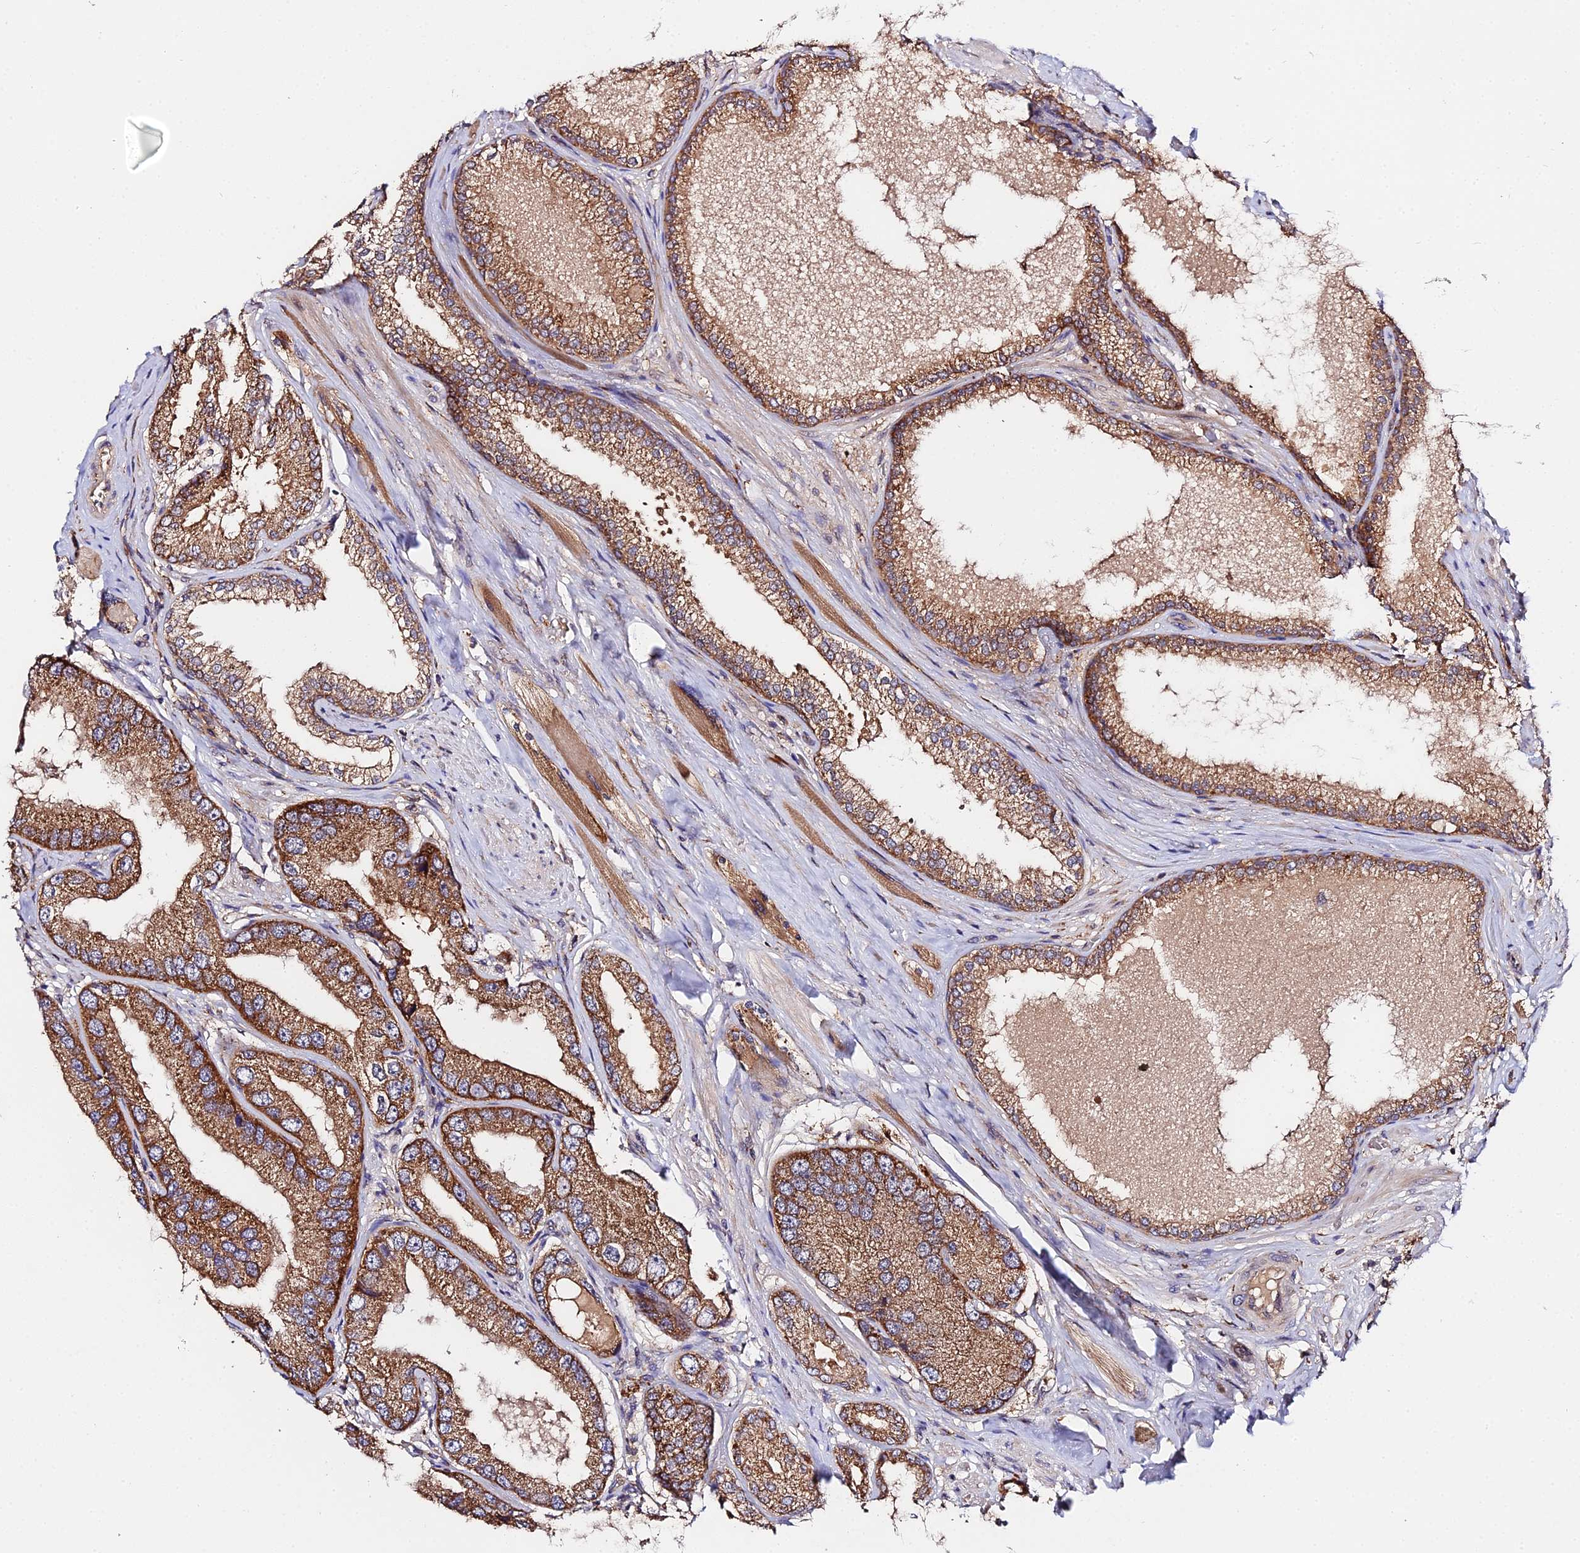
{"staining": {"intensity": "strong", "quantity": ">75%", "location": "cytoplasmic/membranous"}, "tissue": "prostate cancer", "cell_type": "Tumor cells", "image_type": "cancer", "snomed": [{"axis": "morphology", "description": "Adenocarcinoma, High grade"}, {"axis": "topography", "description": "Prostate"}], "caption": "This histopathology image exhibits prostate cancer (adenocarcinoma (high-grade)) stained with immunohistochemistry (IHC) to label a protein in brown. The cytoplasmic/membranous of tumor cells show strong positivity for the protein. Nuclei are counter-stained blue.", "gene": "ZBED8", "patient": {"sex": "male", "age": 71}}